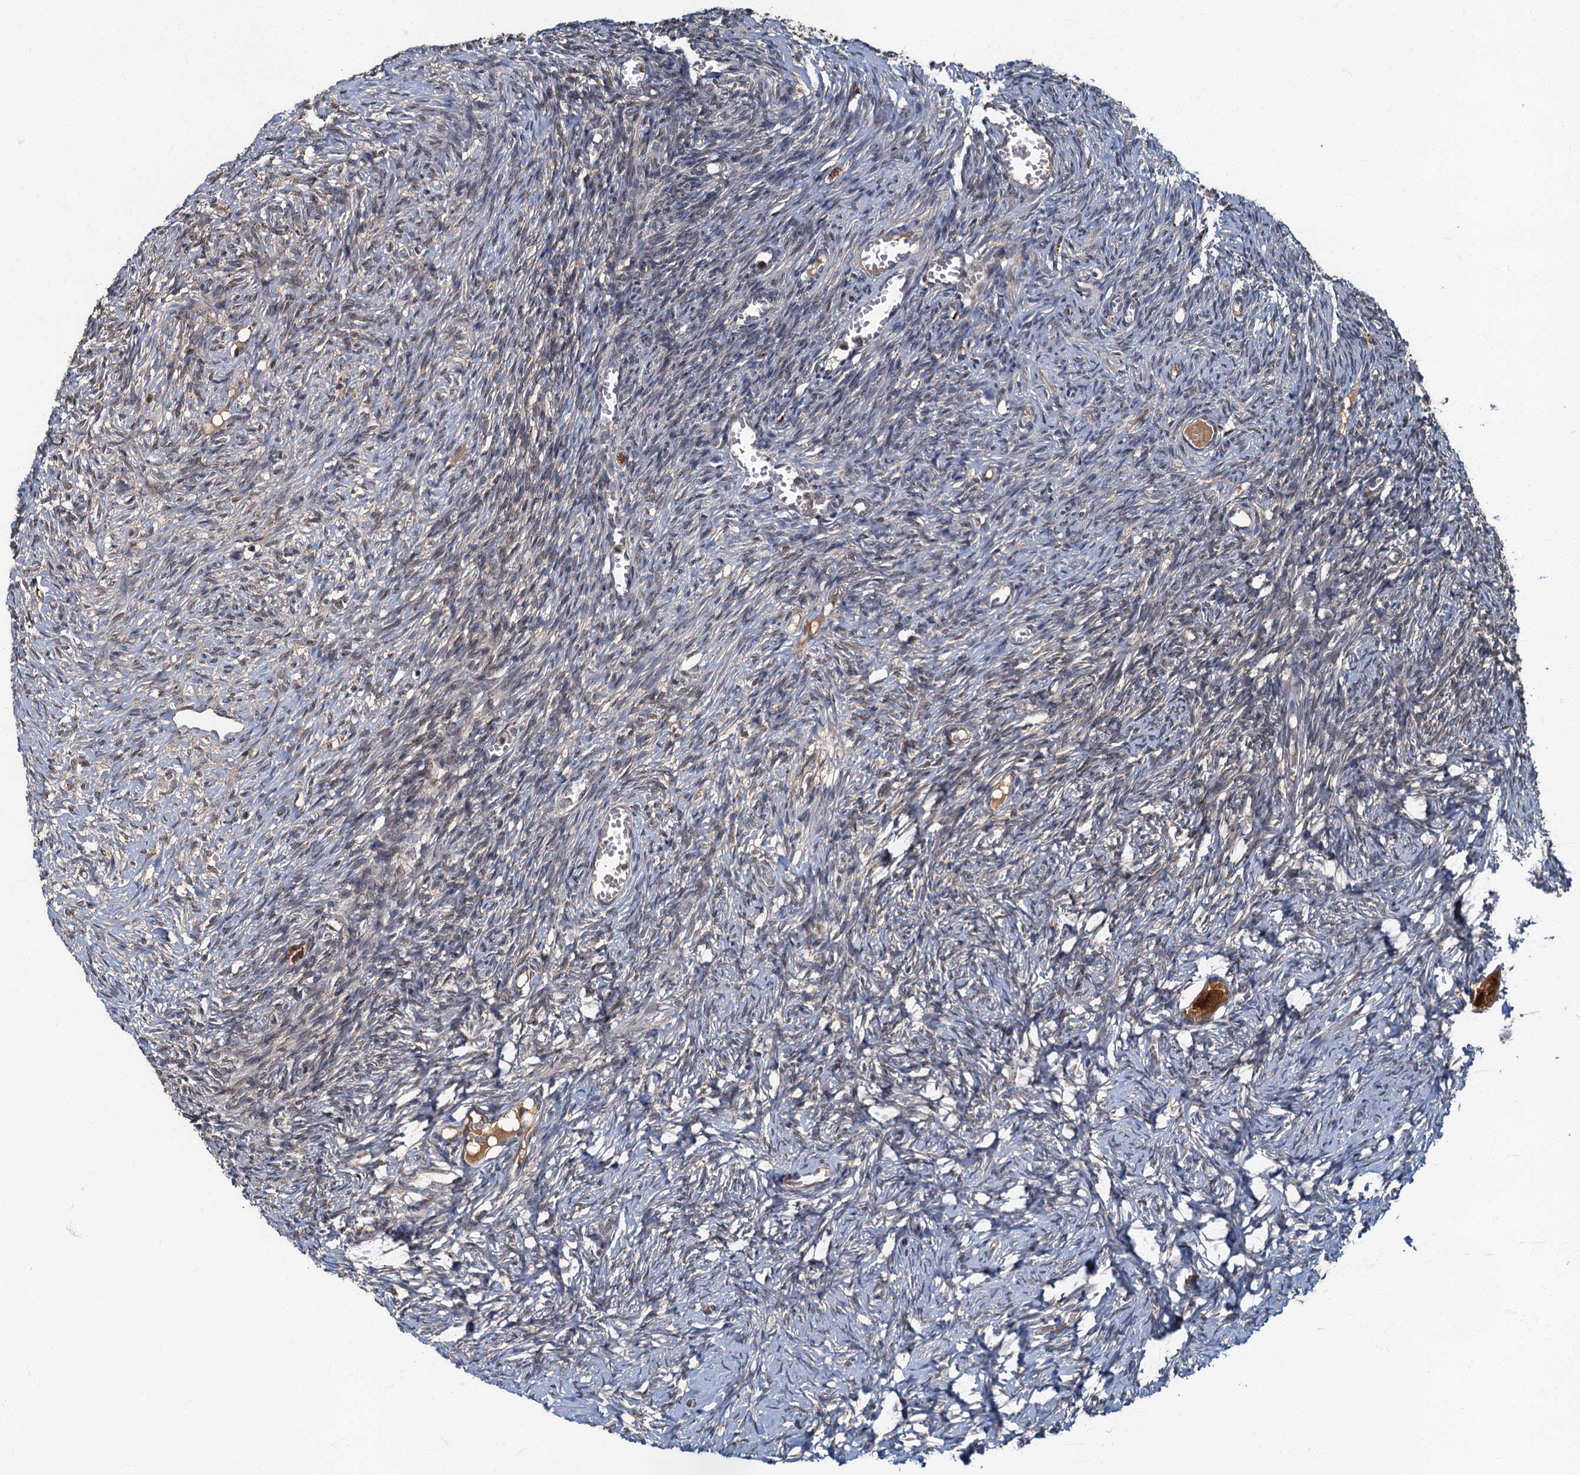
{"staining": {"intensity": "strong", "quantity": ">75%", "location": "cytoplasmic/membranous"}, "tissue": "ovary", "cell_type": "Follicle cells", "image_type": "normal", "snomed": [{"axis": "morphology", "description": "Normal tissue, NOS"}, {"axis": "topography", "description": "Ovary"}], "caption": "Immunohistochemical staining of benign human ovary displays >75% levels of strong cytoplasmic/membranous protein expression in about >75% of follicle cells. The protein of interest is shown in brown color, while the nuclei are stained blue.", "gene": "WDCP", "patient": {"sex": "female", "age": 27}}